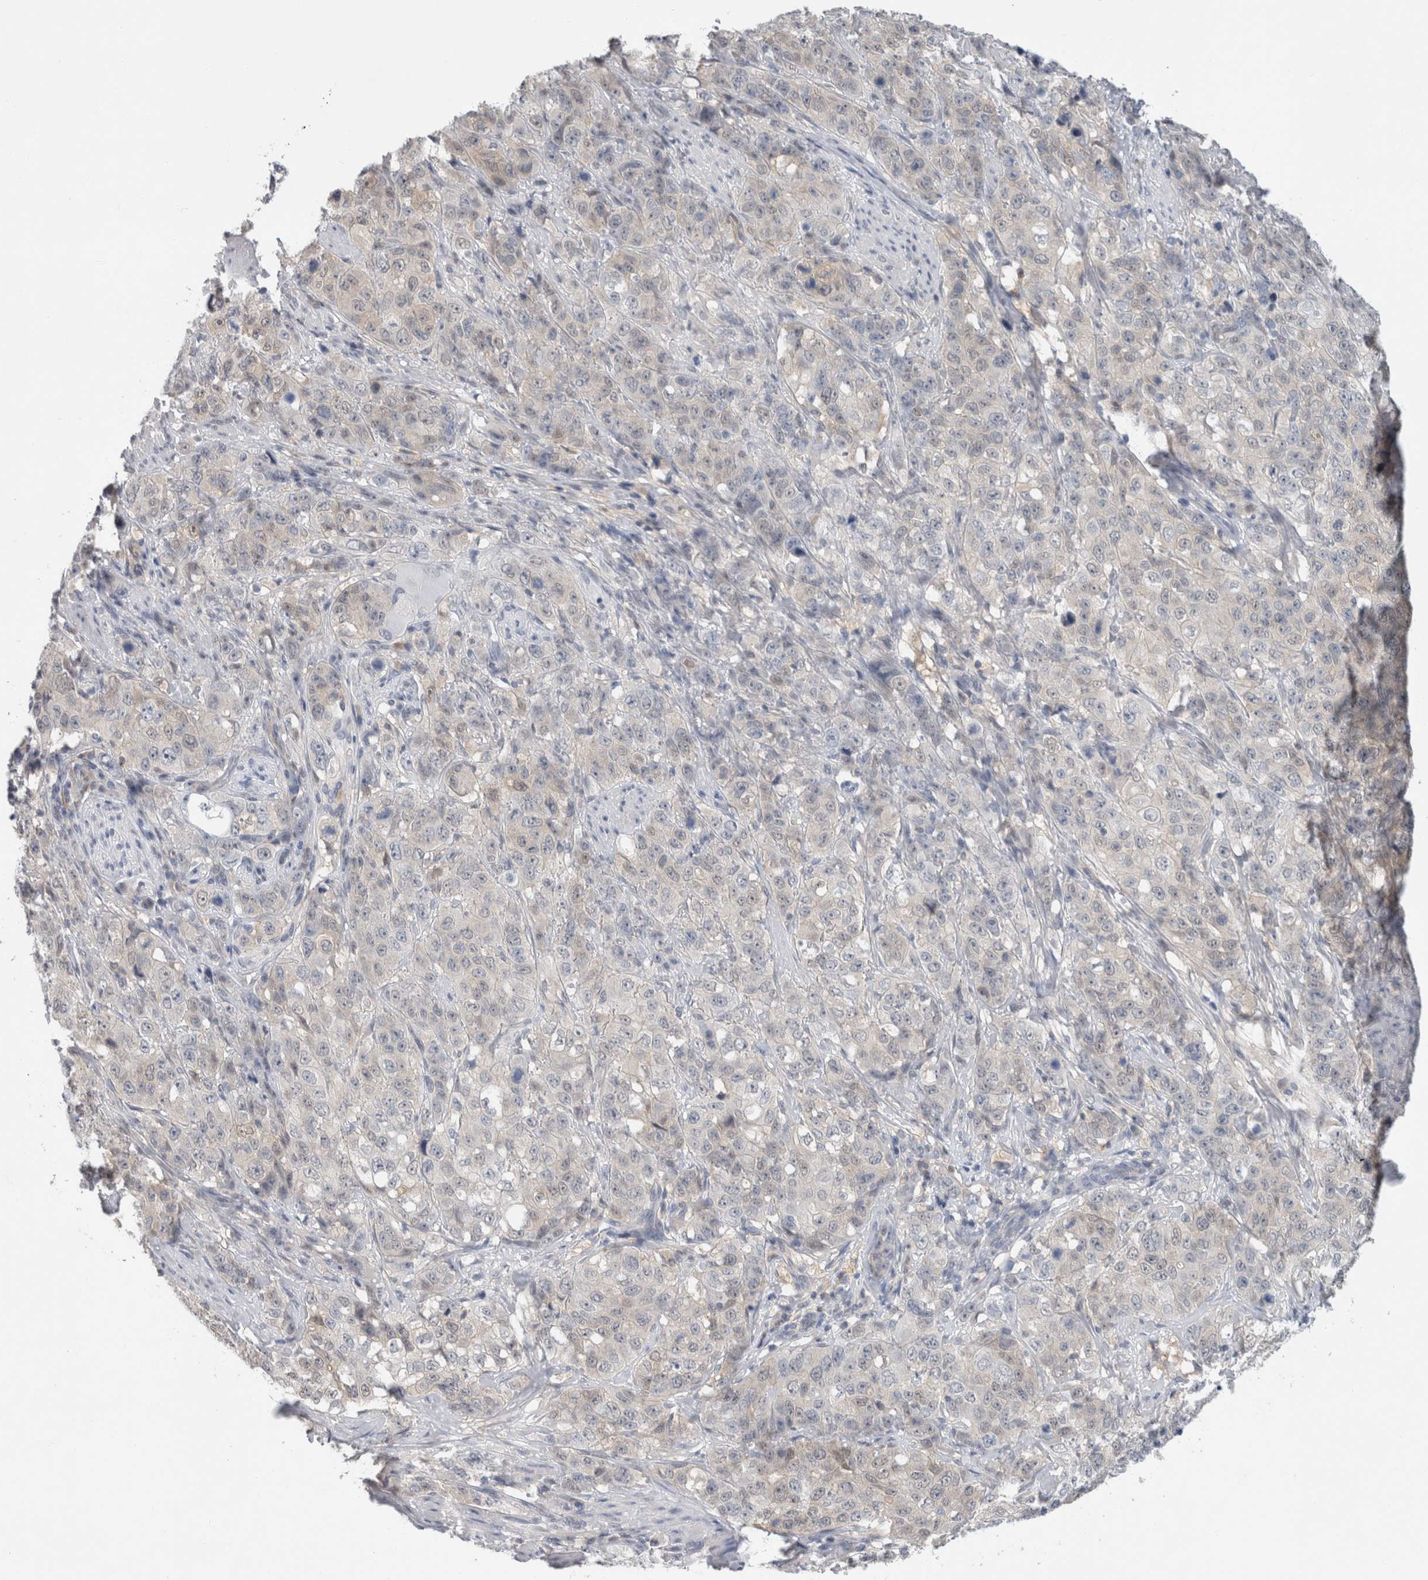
{"staining": {"intensity": "negative", "quantity": "none", "location": "none"}, "tissue": "stomach cancer", "cell_type": "Tumor cells", "image_type": "cancer", "snomed": [{"axis": "morphology", "description": "Adenocarcinoma, NOS"}, {"axis": "topography", "description": "Stomach"}], "caption": "DAB (3,3'-diaminobenzidine) immunohistochemical staining of stomach adenocarcinoma shows no significant positivity in tumor cells.", "gene": "CASP6", "patient": {"sex": "male", "age": 48}}